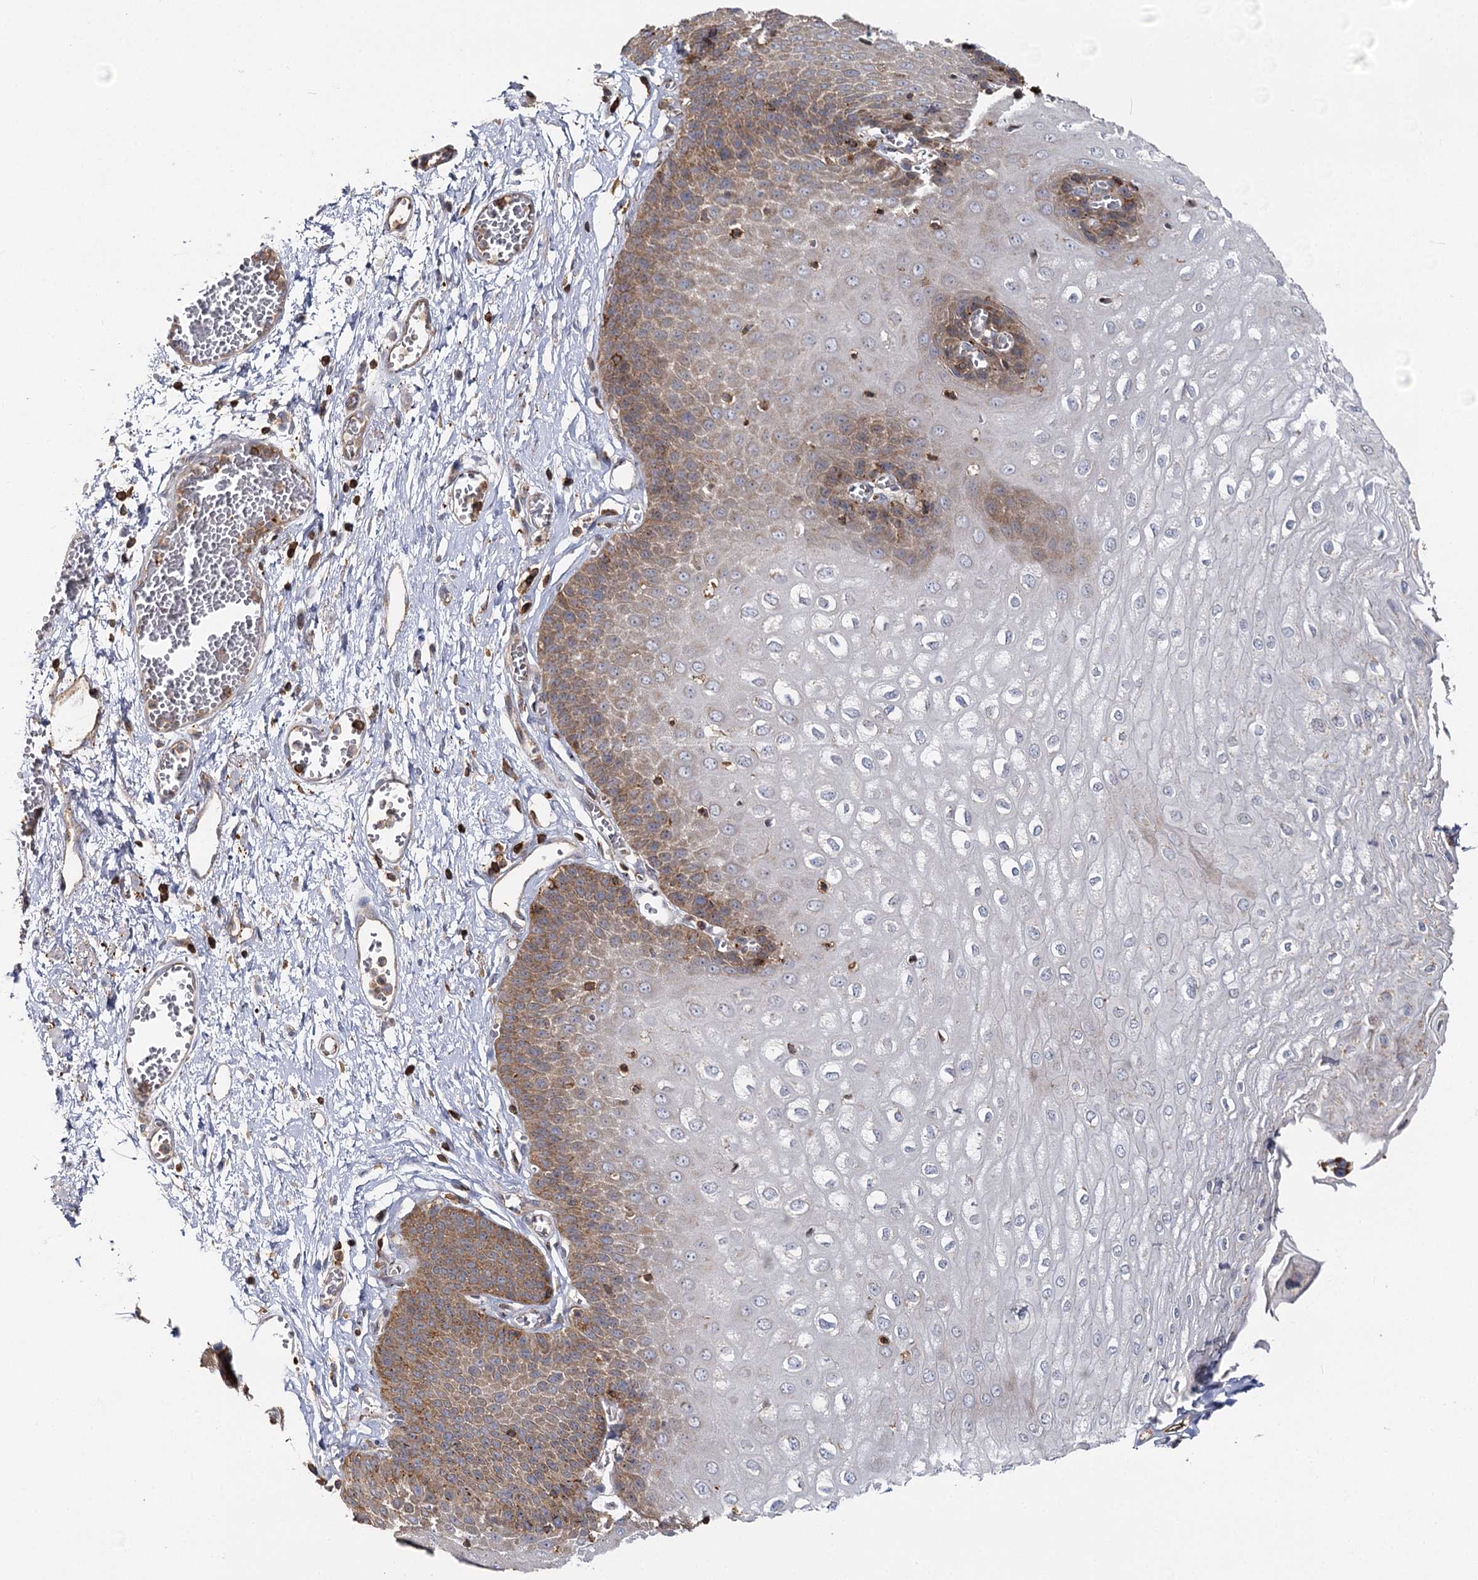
{"staining": {"intensity": "moderate", "quantity": "25%-75%", "location": "cytoplasmic/membranous"}, "tissue": "esophagus", "cell_type": "Squamous epithelial cells", "image_type": "normal", "snomed": [{"axis": "morphology", "description": "Normal tissue, NOS"}, {"axis": "topography", "description": "Esophagus"}], "caption": "This image exhibits immunohistochemistry (IHC) staining of normal human esophagus, with medium moderate cytoplasmic/membranous positivity in approximately 25%-75% of squamous epithelial cells.", "gene": "SEC24B", "patient": {"sex": "male", "age": 60}}